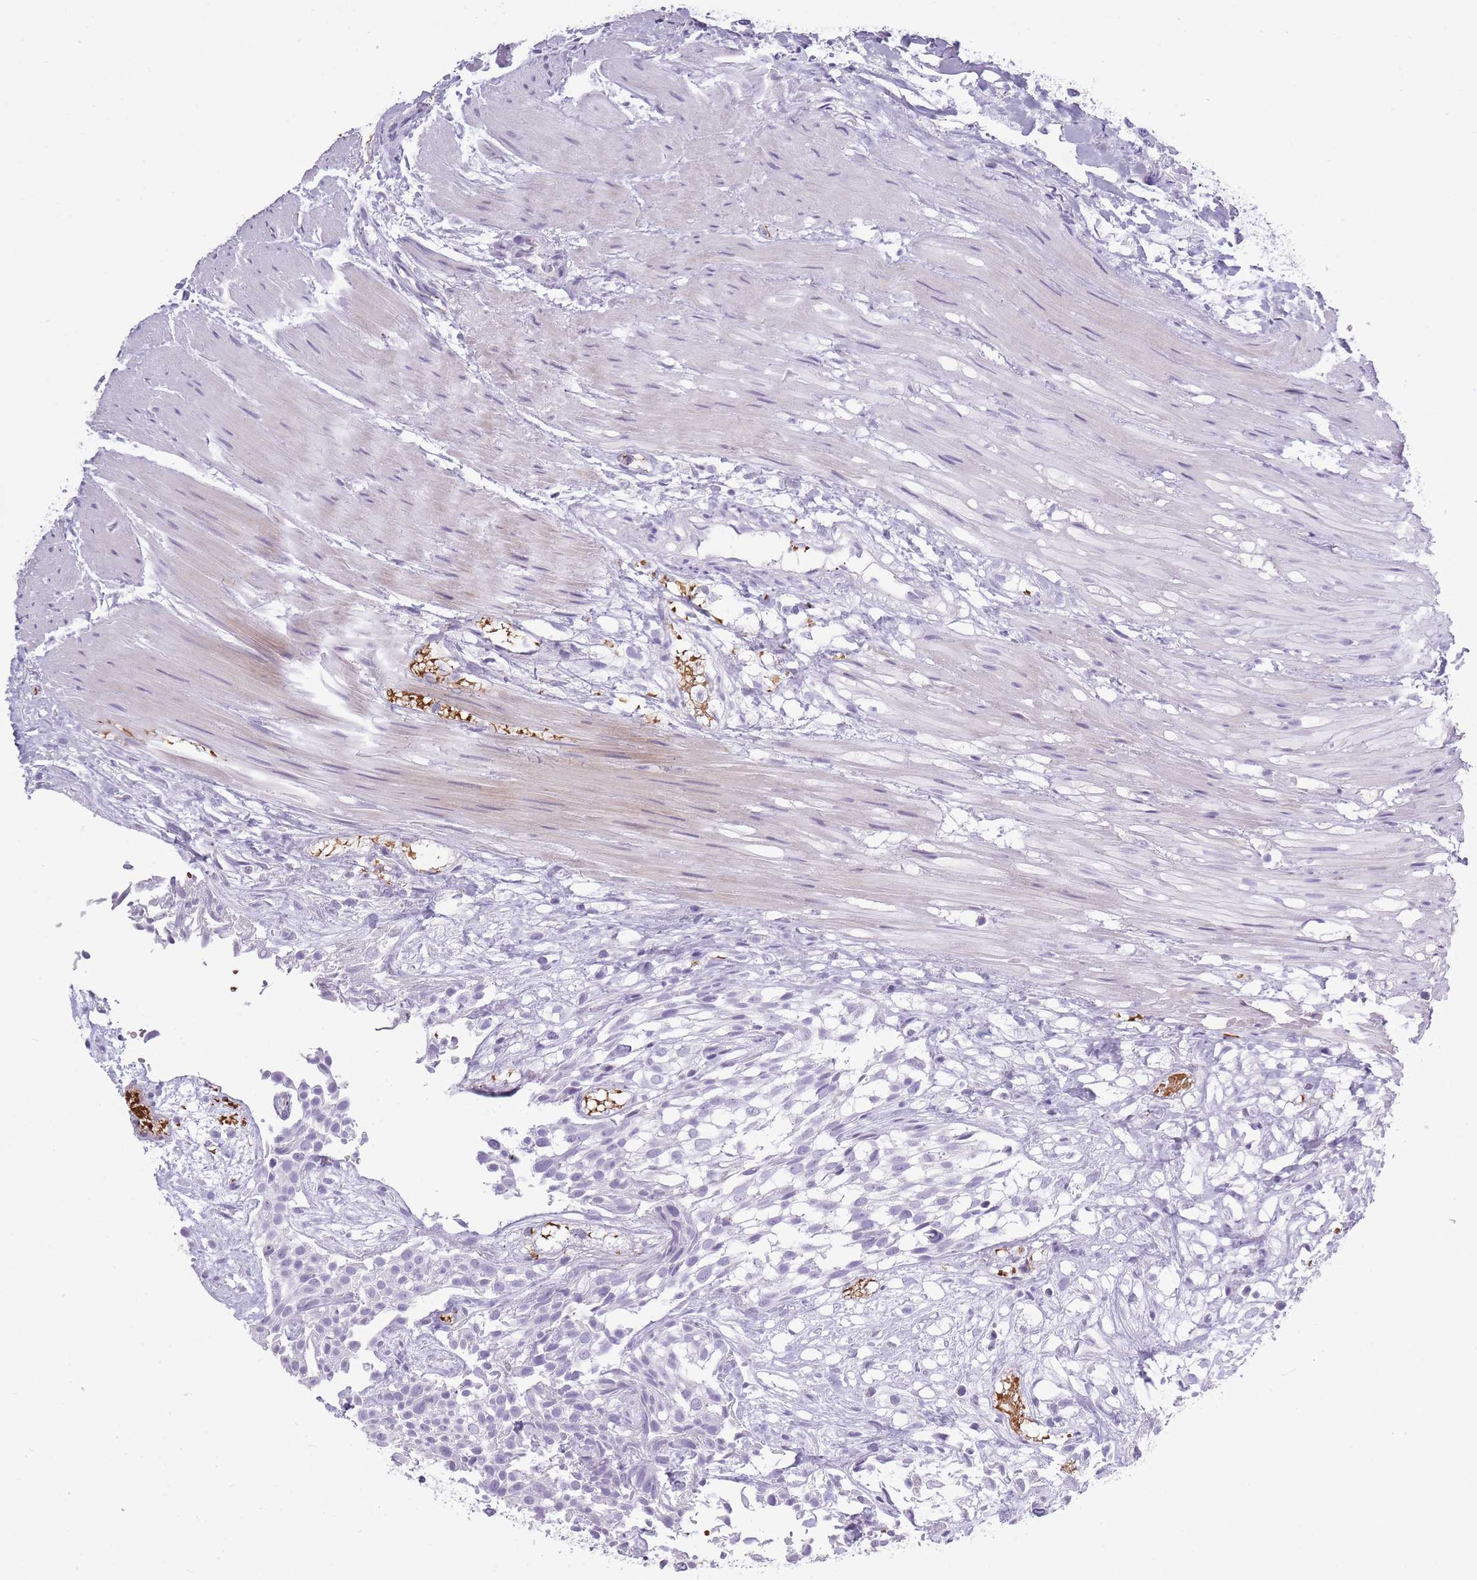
{"staining": {"intensity": "negative", "quantity": "none", "location": "none"}, "tissue": "urothelial cancer", "cell_type": "Tumor cells", "image_type": "cancer", "snomed": [{"axis": "morphology", "description": "Urothelial carcinoma, High grade"}, {"axis": "topography", "description": "Urinary bladder"}], "caption": "A high-resolution image shows immunohistochemistry (IHC) staining of urothelial carcinoma (high-grade), which shows no significant expression in tumor cells.", "gene": "OR7C1", "patient": {"sex": "male", "age": 56}}